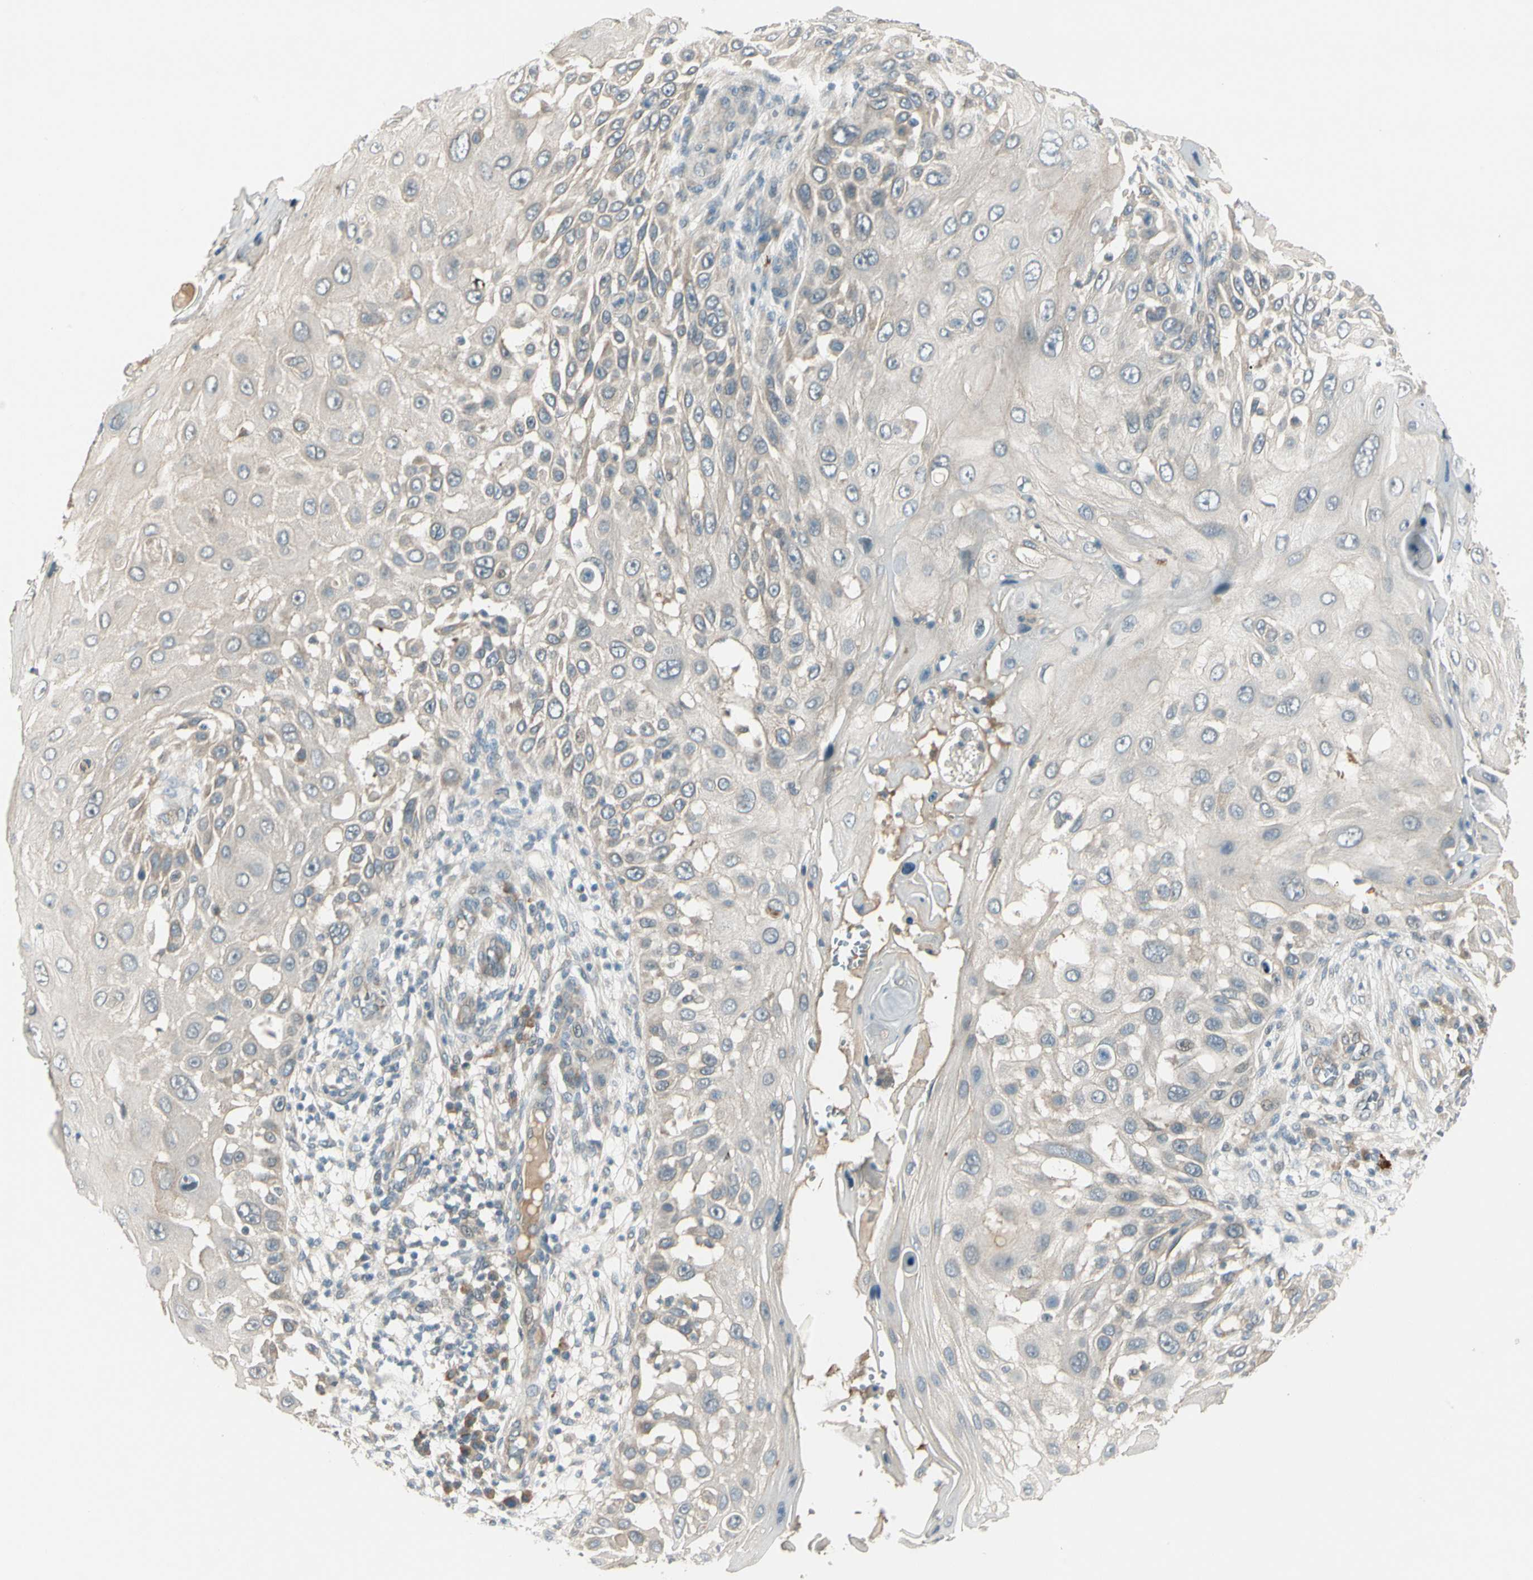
{"staining": {"intensity": "weak", "quantity": "<25%", "location": "cytoplasmic/membranous"}, "tissue": "skin cancer", "cell_type": "Tumor cells", "image_type": "cancer", "snomed": [{"axis": "morphology", "description": "Squamous cell carcinoma, NOS"}, {"axis": "topography", "description": "Skin"}], "caption": "The photomicrograph exhibits no significant positivity in tumor cells of skin cancer (squamous cell carcinoma).", "gene": "PCDHB15", "patient": {"sex": "female", "age": 44}}